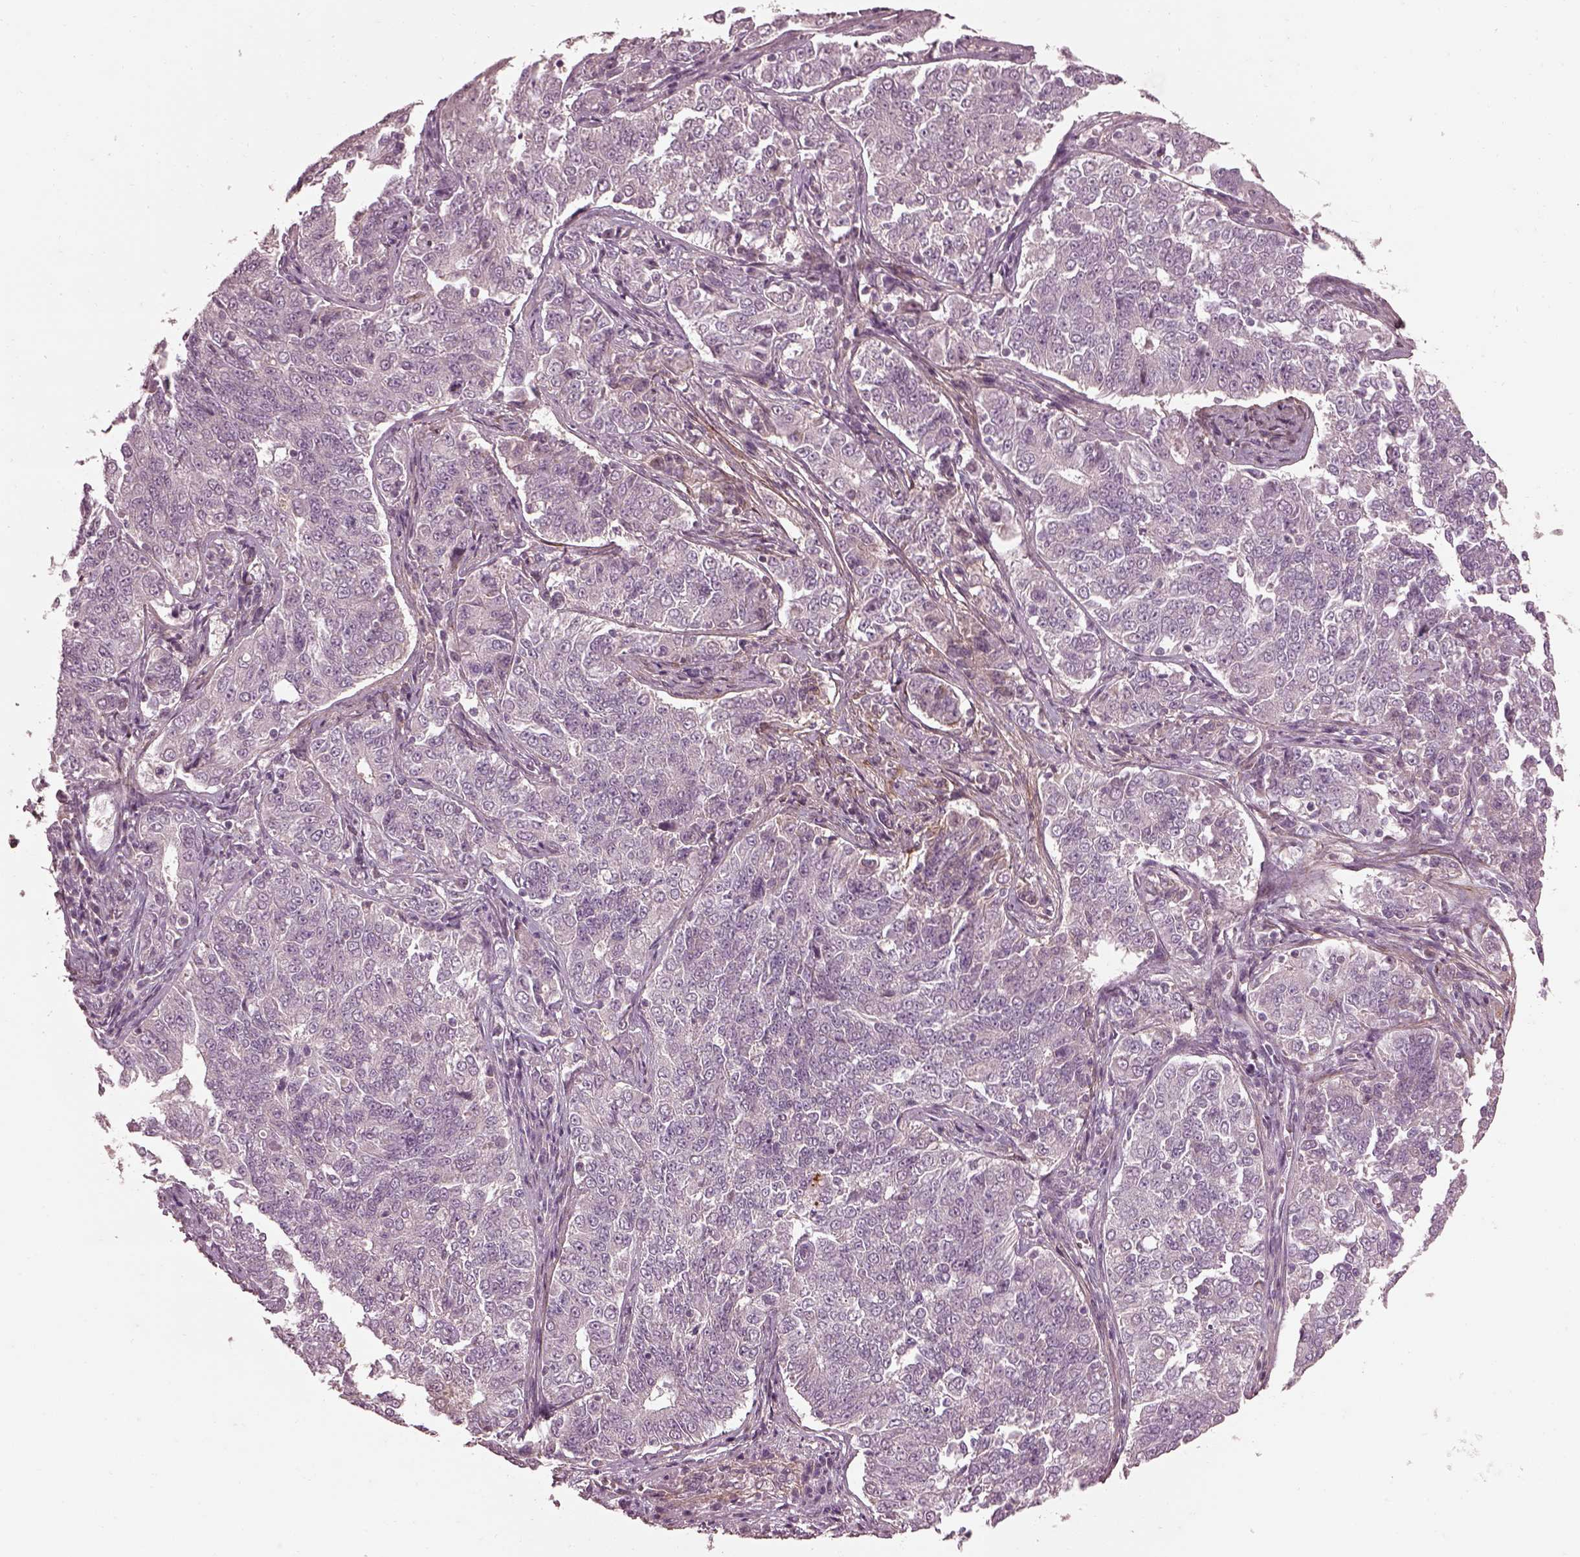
{"staining": {"intensity": "negative", "quantity": "none", "location": "none"}, "tissue": "endometrial cancer", "cell_type": "Tumor cells", "image_type": "cancer", "snomed": [{"axis": "morphology", "description": "Adenocarcinoma, NOS"}, {"axis": "topography", "description": "Endometrium"}], "caption": "This is an IHC image of endometrial adenocarcinoma. There is no positivity in tumor cells.", "gene": "EFEMP1", "patient": {"sex": "female", "age": 43}}